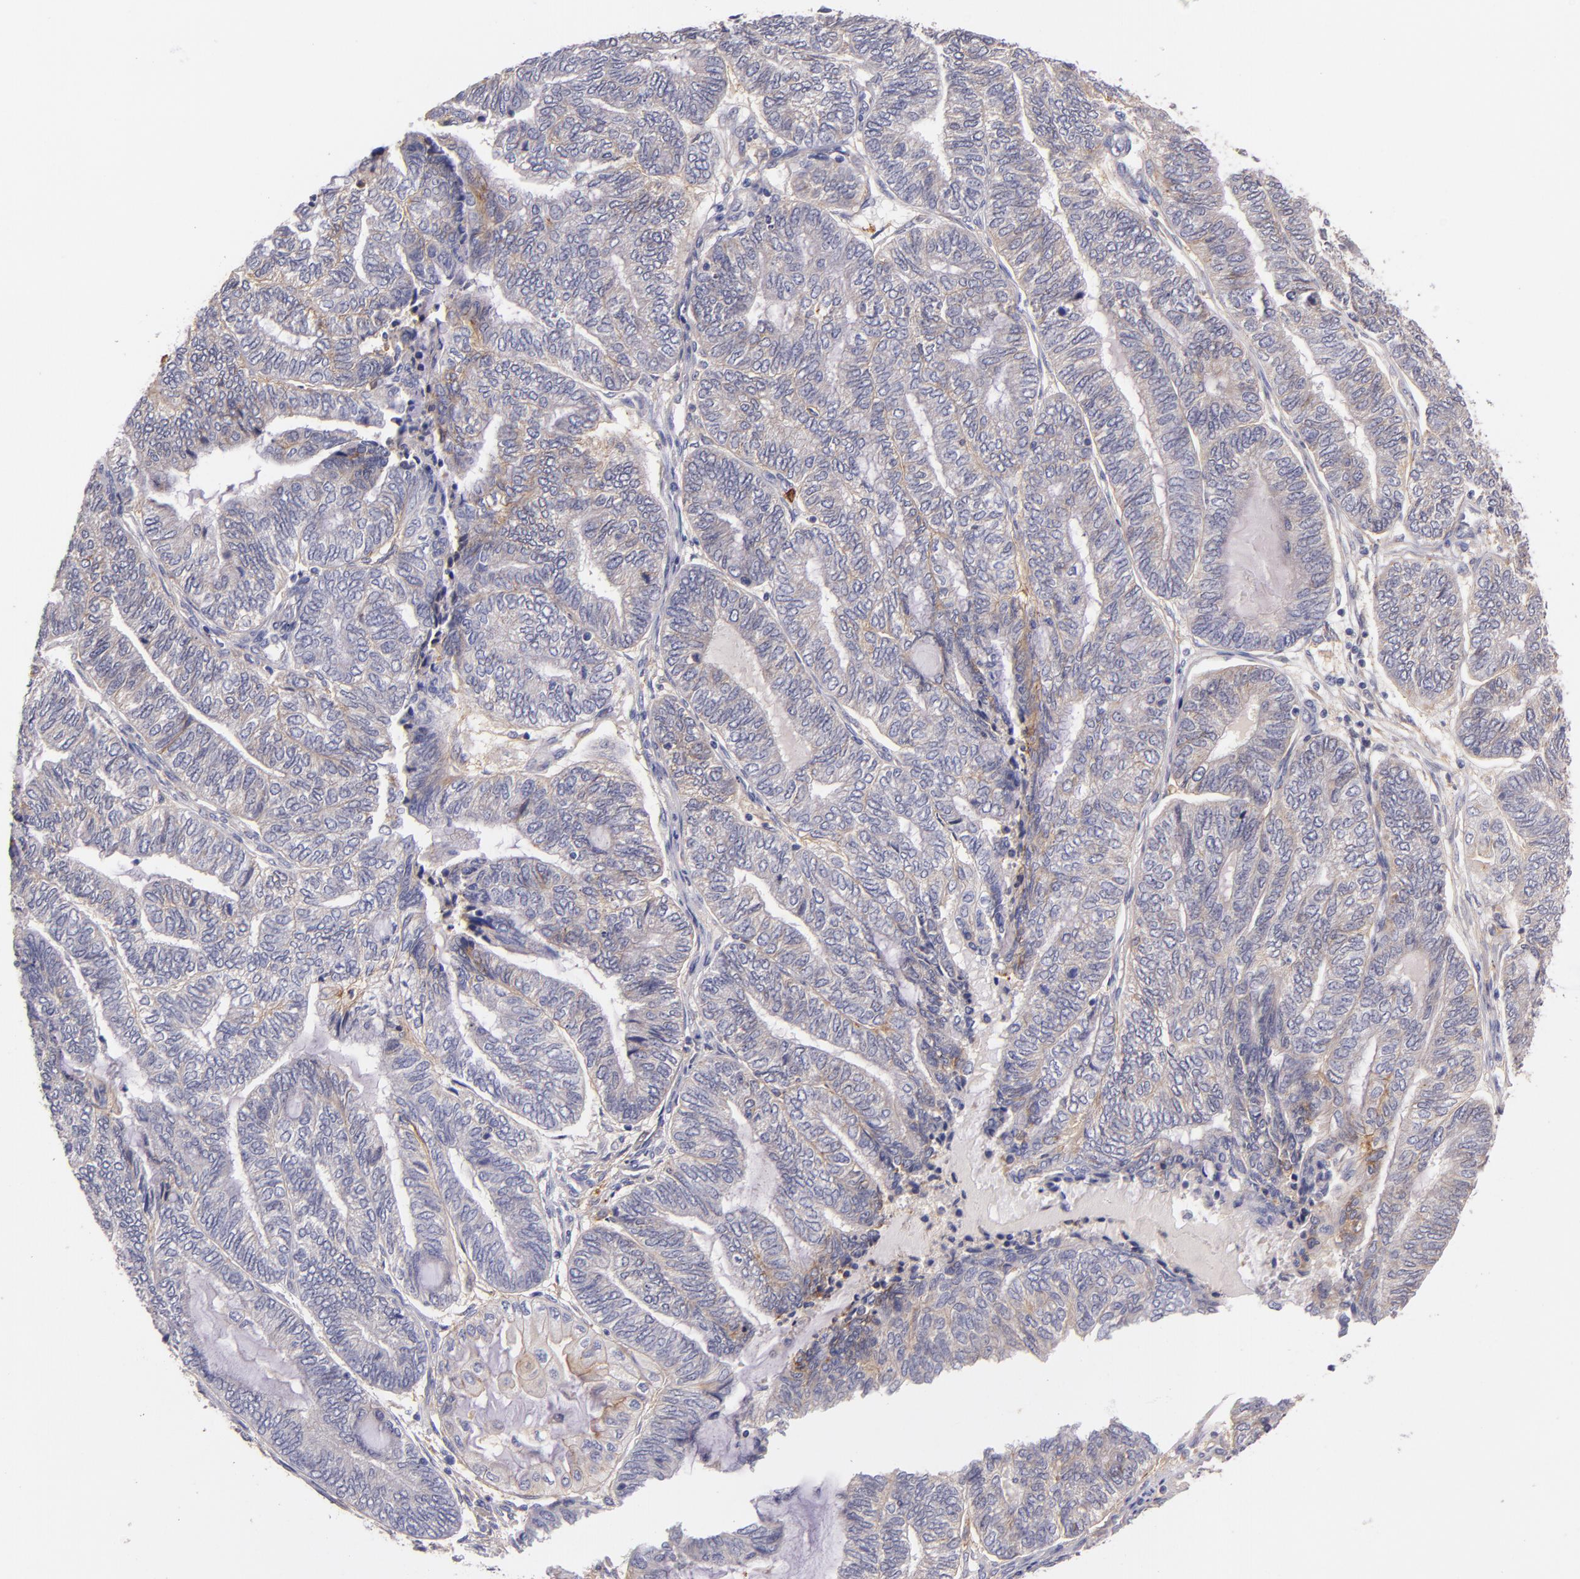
{"staining": {"intensity": "weak", "quantity": "<25%", "location": "cytoplasmic/membranous"}, "tissue": "endometrial cancer", "cell_type": "Tumor cells", "image_type": "cancer", "snomed": [{"axis": "morphology", "description": "Adenocarcinoma, NOS"}, {"axis": "topography", "description": "Uterus"}, {"axis": "topography", "description": "Endometrium"}], "caption": "The IHC micrograph has no significant expression in tumor cells of endometrial cancer (adenocarcinoma) tissue. (Brightfield microscopy of DAB IHC at high magnification).", "gene": "C5AR1", "patient": {"sex": "female", "age": 70}}